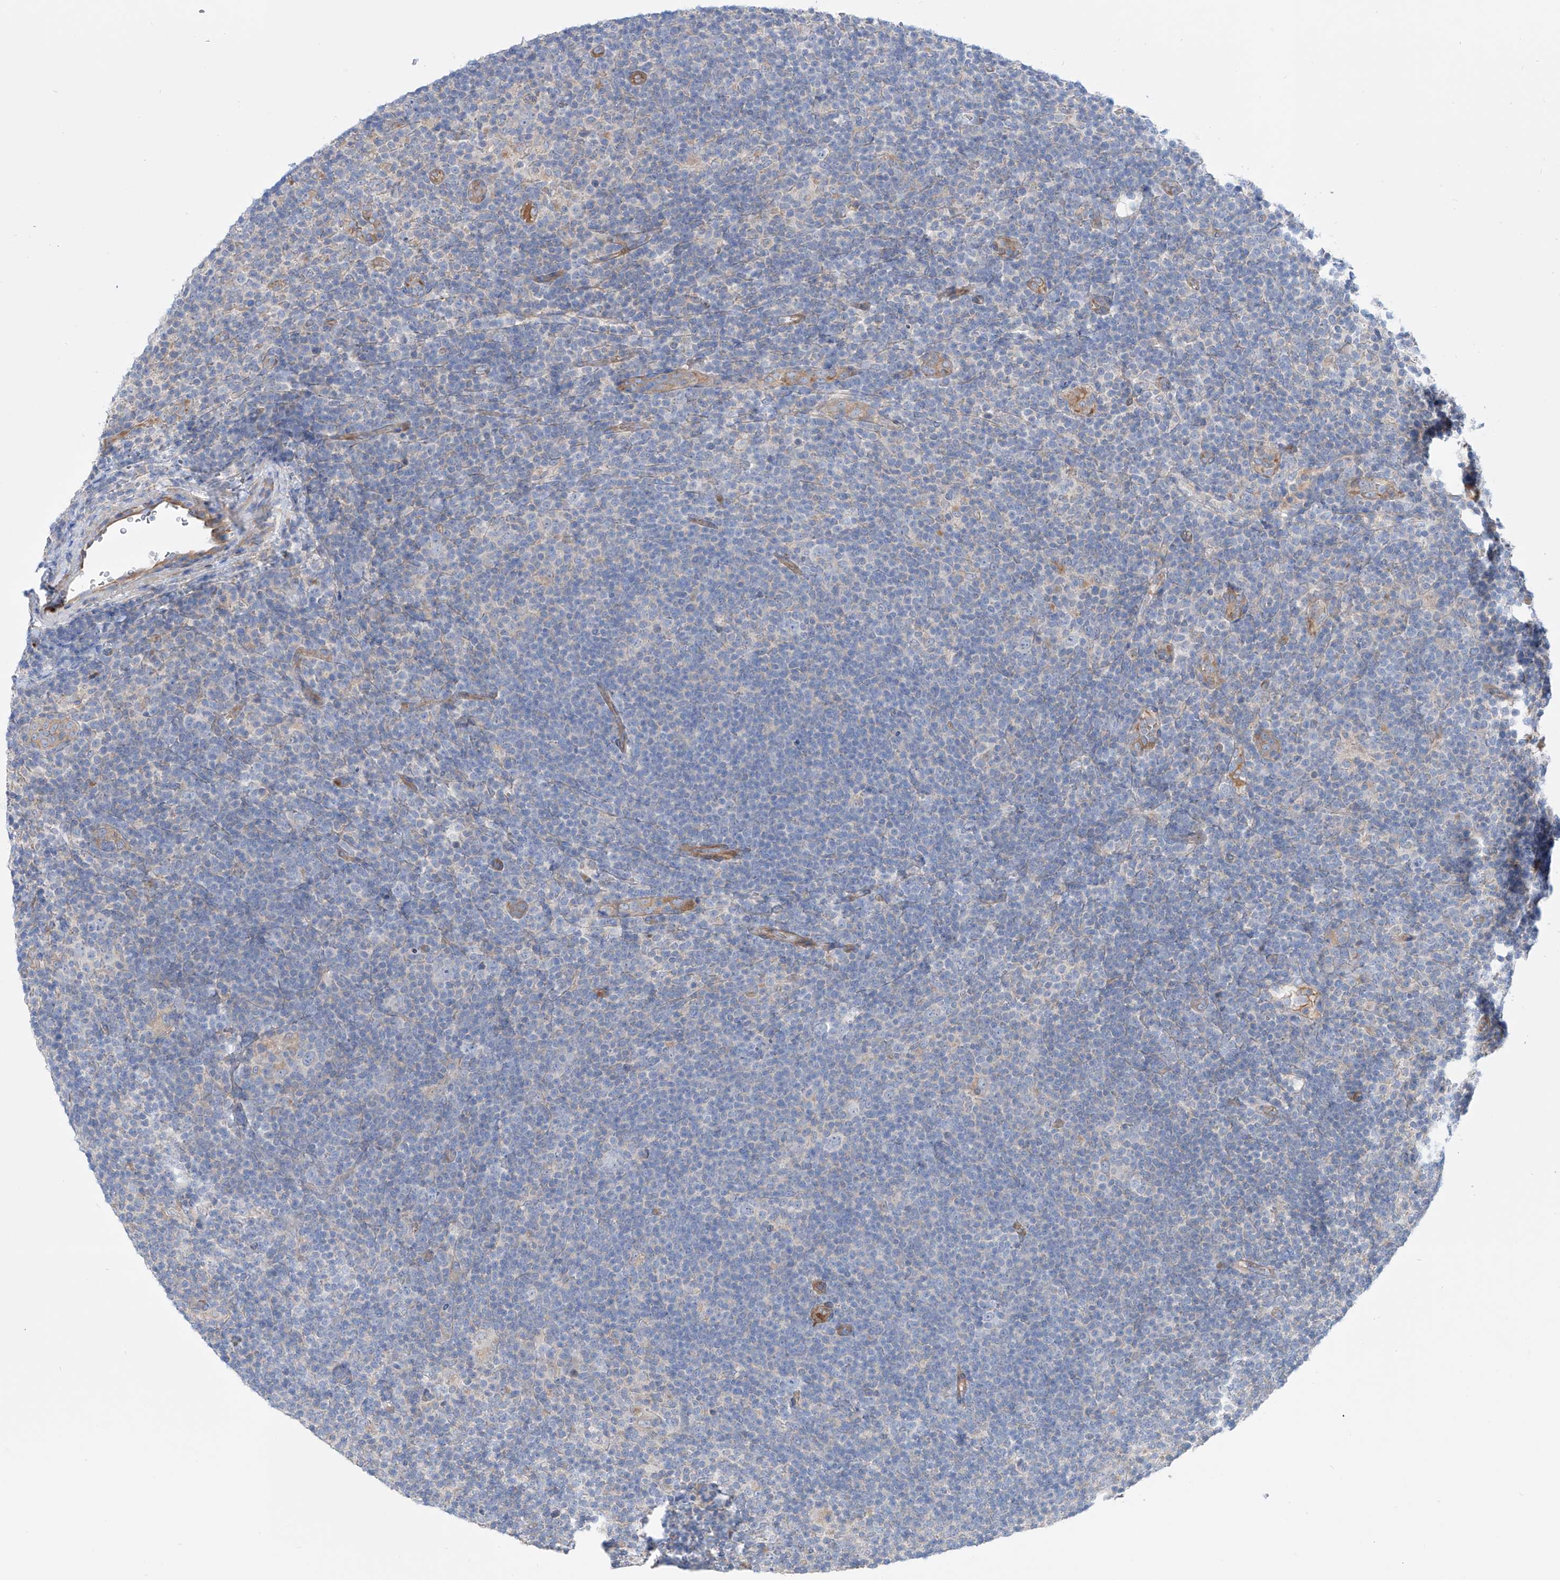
{"staining": {"intensity": "negative", "quantity": "none", "location": "none"}, "tissue": "lymphoma", "cell_type": "Tumor cells", "image_type": "cancer", "snomed": [{"axis": "morphology", "description": "Hodgkin's disease, NOS"}, {"axis": "topography", "description": "Lymph node"}], "caption": "The photomicrograph reveals no staining of tumor cells in lymphoma.", "gene": "TMEM209", "patient": {"sex": "female", "age": 57}}